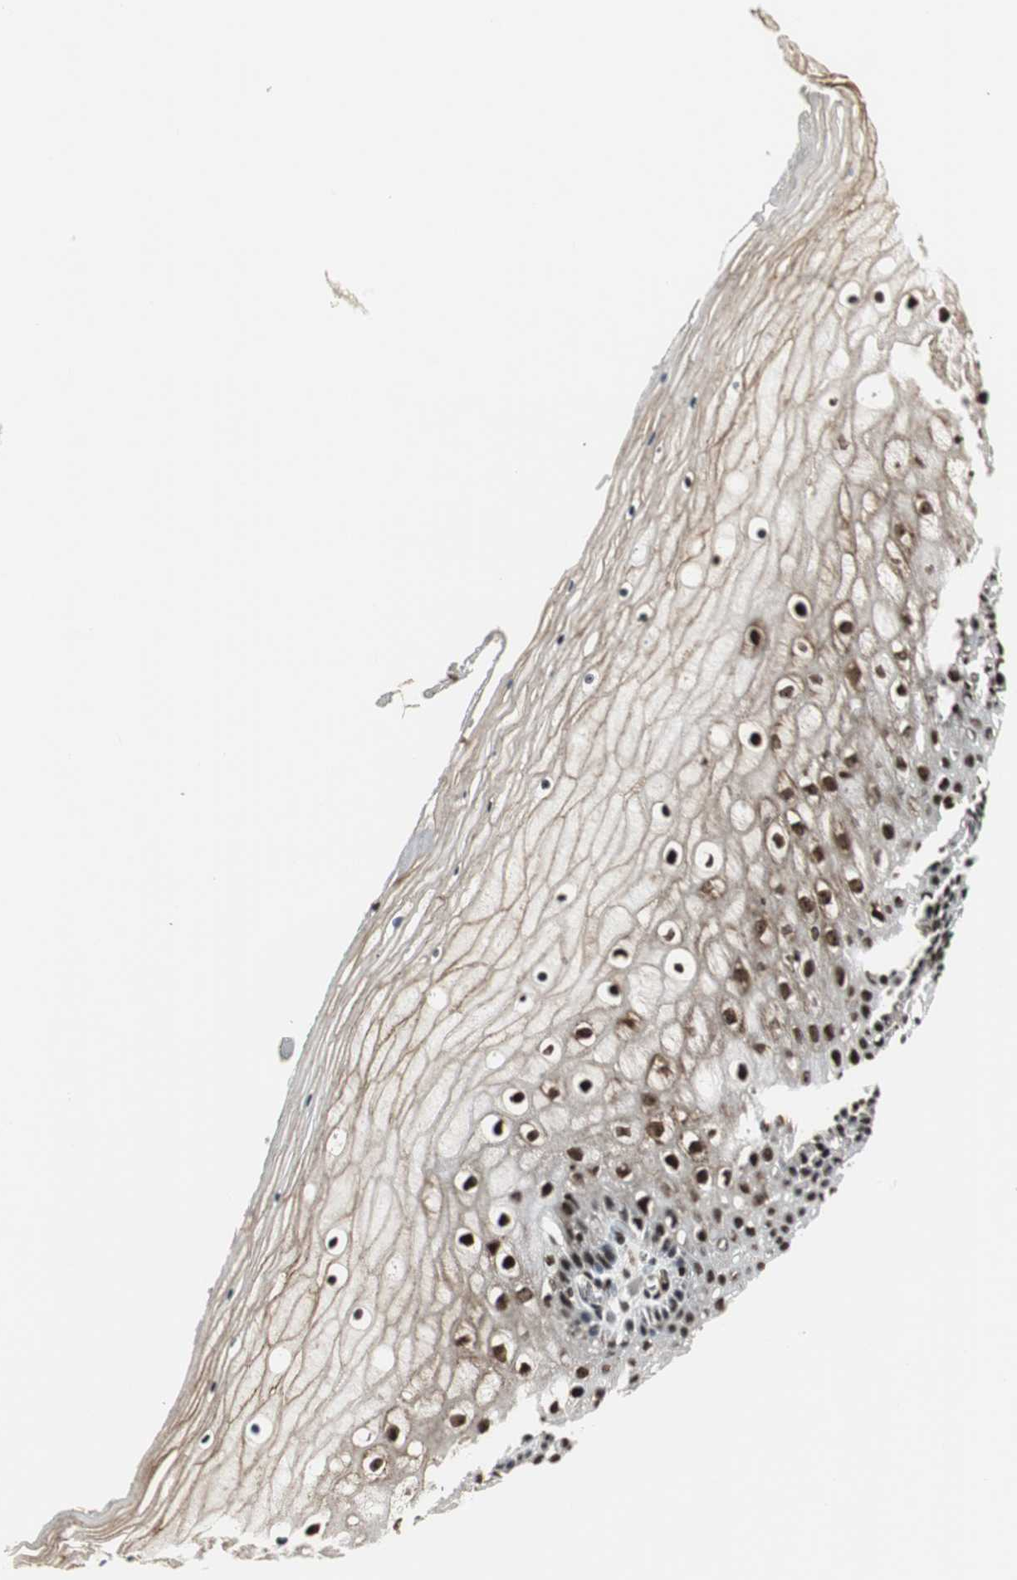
{"staining": {"intensity": "strong", "quantity": ">75%", "location": "cytoplasmic/membranous,nuclear"}, "tissue": "vagina", "cell_type": "Squamous epithelial cells", "image_type": "normal", "snomed": [{"axis": "morphology", "description": "Normal tissue, NOS"}, {"axis": "topography", "description": "Vagina"}], "caption": "Unremarkable vagina shows strong cytoplasmic/membranous,nuclear staining in about >75% of squamous epithelial cells, visualized by immunohistochemistry. (DAB (3,3'-diaminobenzidine) IHC, brown staining for protein, blue staining for nuclei).", "gene": "PARN", "patient": {"sex": "female", "age": 46}}